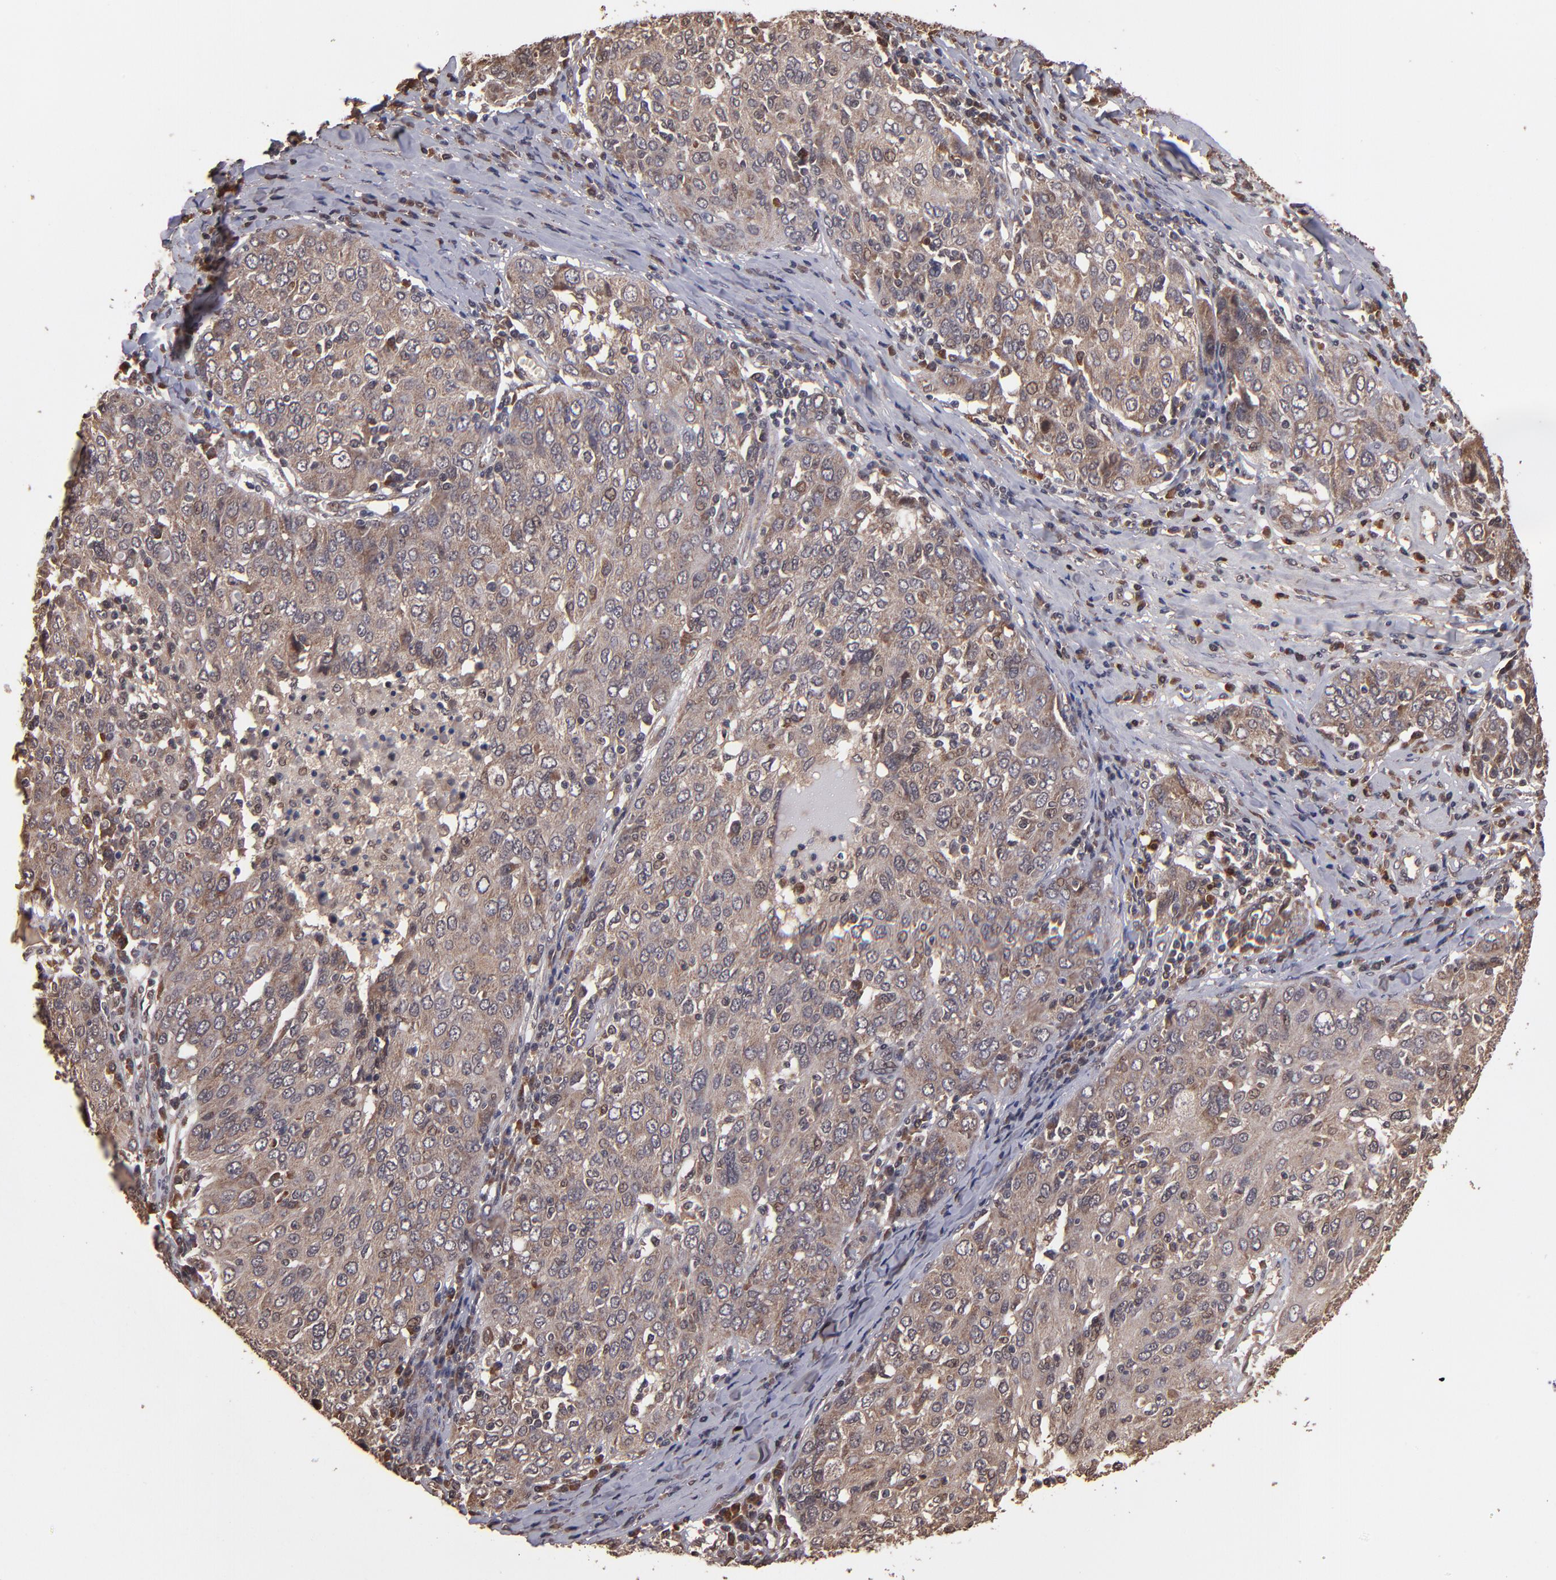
{"staining": {"intensity": "weak", "quantity": ">75%", "location": "cytoplasmic/membranous"}, "tissue": "ovarian cancer", "cell_type": "Tumor cells", "image_type": "cancer", "snomed": [{"axis": "morphology", "description": "Carcinoma, endometroid"}, {"axis": "topography", "description": "Ovary"}], "caption": "Human ovarian endometroid carcinoma stained for a protein (brown) demonstrates weak cytoplasmic/membranous positive positivity in approximately >75% of tumor cells.", "gene": "NFE2L2", "patient": {"sex": "female", "age": 50}}